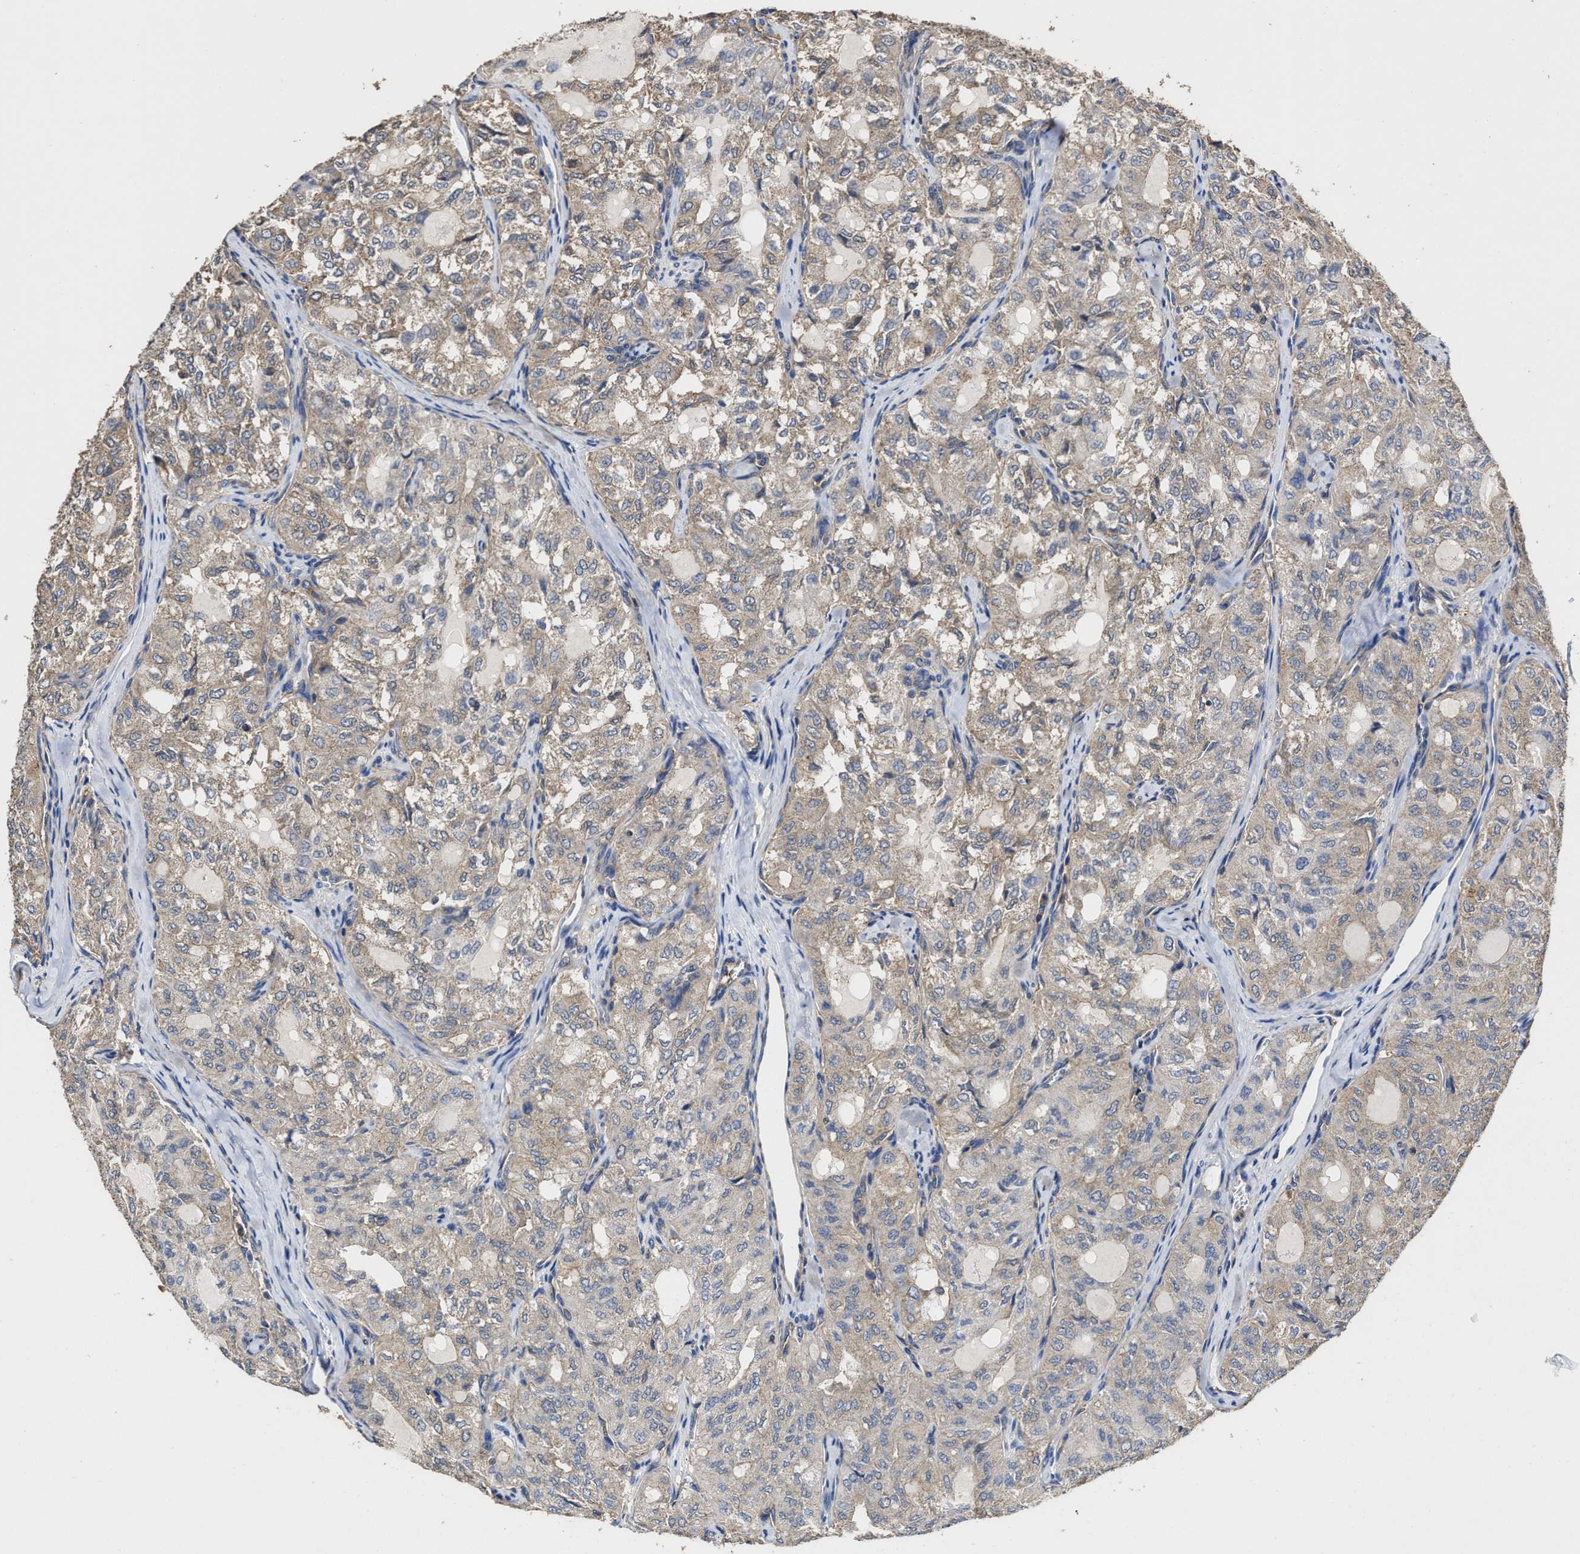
{"staining": {"intensity": "weak", "quantity": ">75%", "location": "cytoplasmic/membranous"}, "tissue": "thyroid cancer", "cell_type": "Tumor cells", "image_type": "cancer", "snomed": [{"axis": "morphology", "description": "Follicular adenoma carcinoma, NOS"}, {"axis": "topography", "description": "Thyroid gland"}], "caption": "Thyroid cancer (follicular adenoma carcinoma) was stained to show a protein in brown. There is low levels of weak cytoplasmic/membranous expression in approximately >75% of tumor cells.", "gene": "SFXN4", "patient": {"sex": "male", "age": 75}}